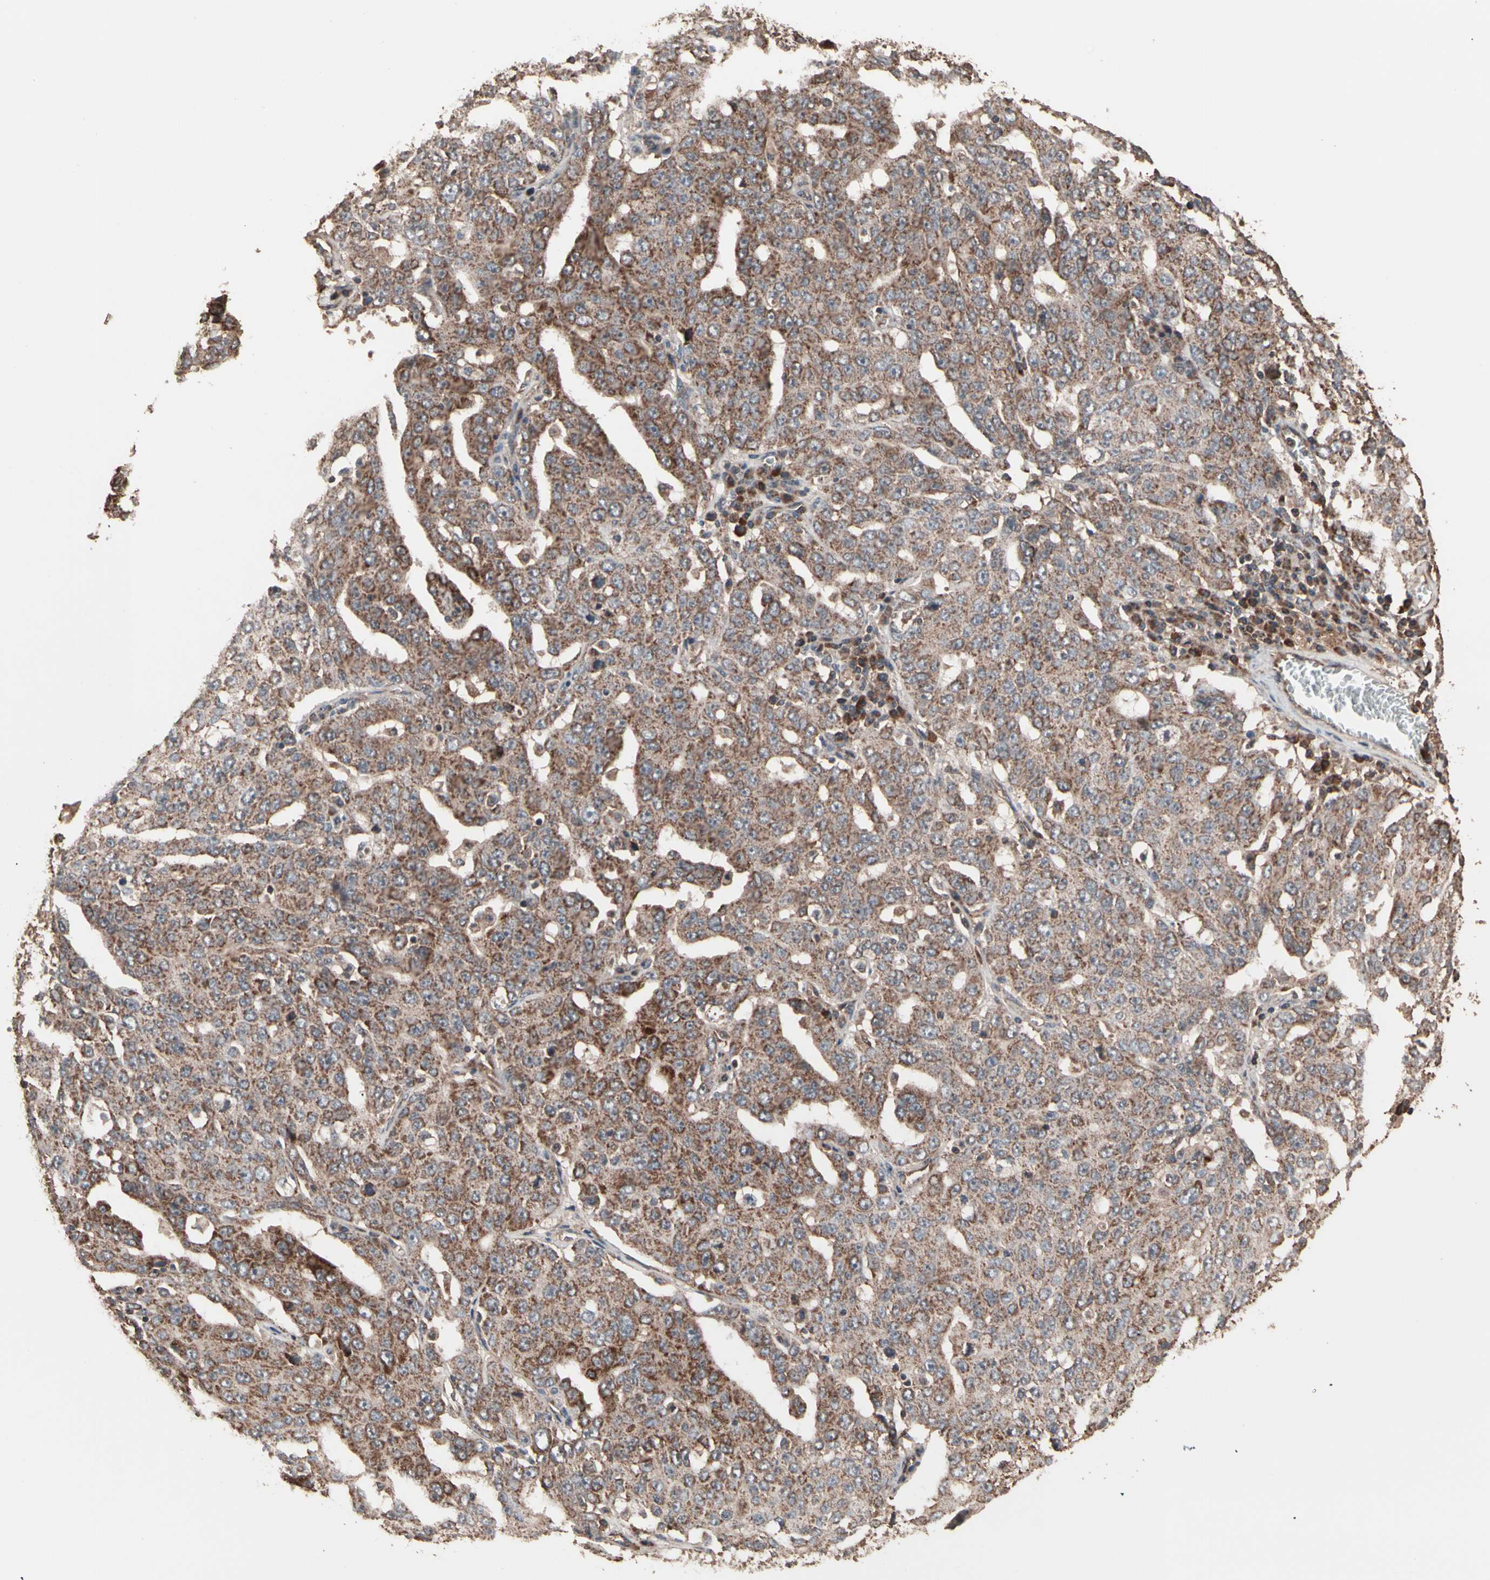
{"staining": {"intensity": "moderate", "quantity": ">75%", "location": "cytoplasmic/membranous"}, "tissue": "ovarian cancer", "cell_type": "Tumor cells", "image_type": "cancer", "snomed": [{"axis": "morphology", "description": "Carcinoma, endometroid"}, {"axis": "topography", "description": "Ovary"}], "caption": "Protein expression analysis of ovarian cancer (endometroid carcinoma) exhibits moderate cytoplasmic/membranous expression in about >75% of tumor cells. Immunohistochemistry stains the protein in brown and the nuclei are stained blue.", "gene": "MRPL2", "patient": {"sex": "female", "age": 62}}